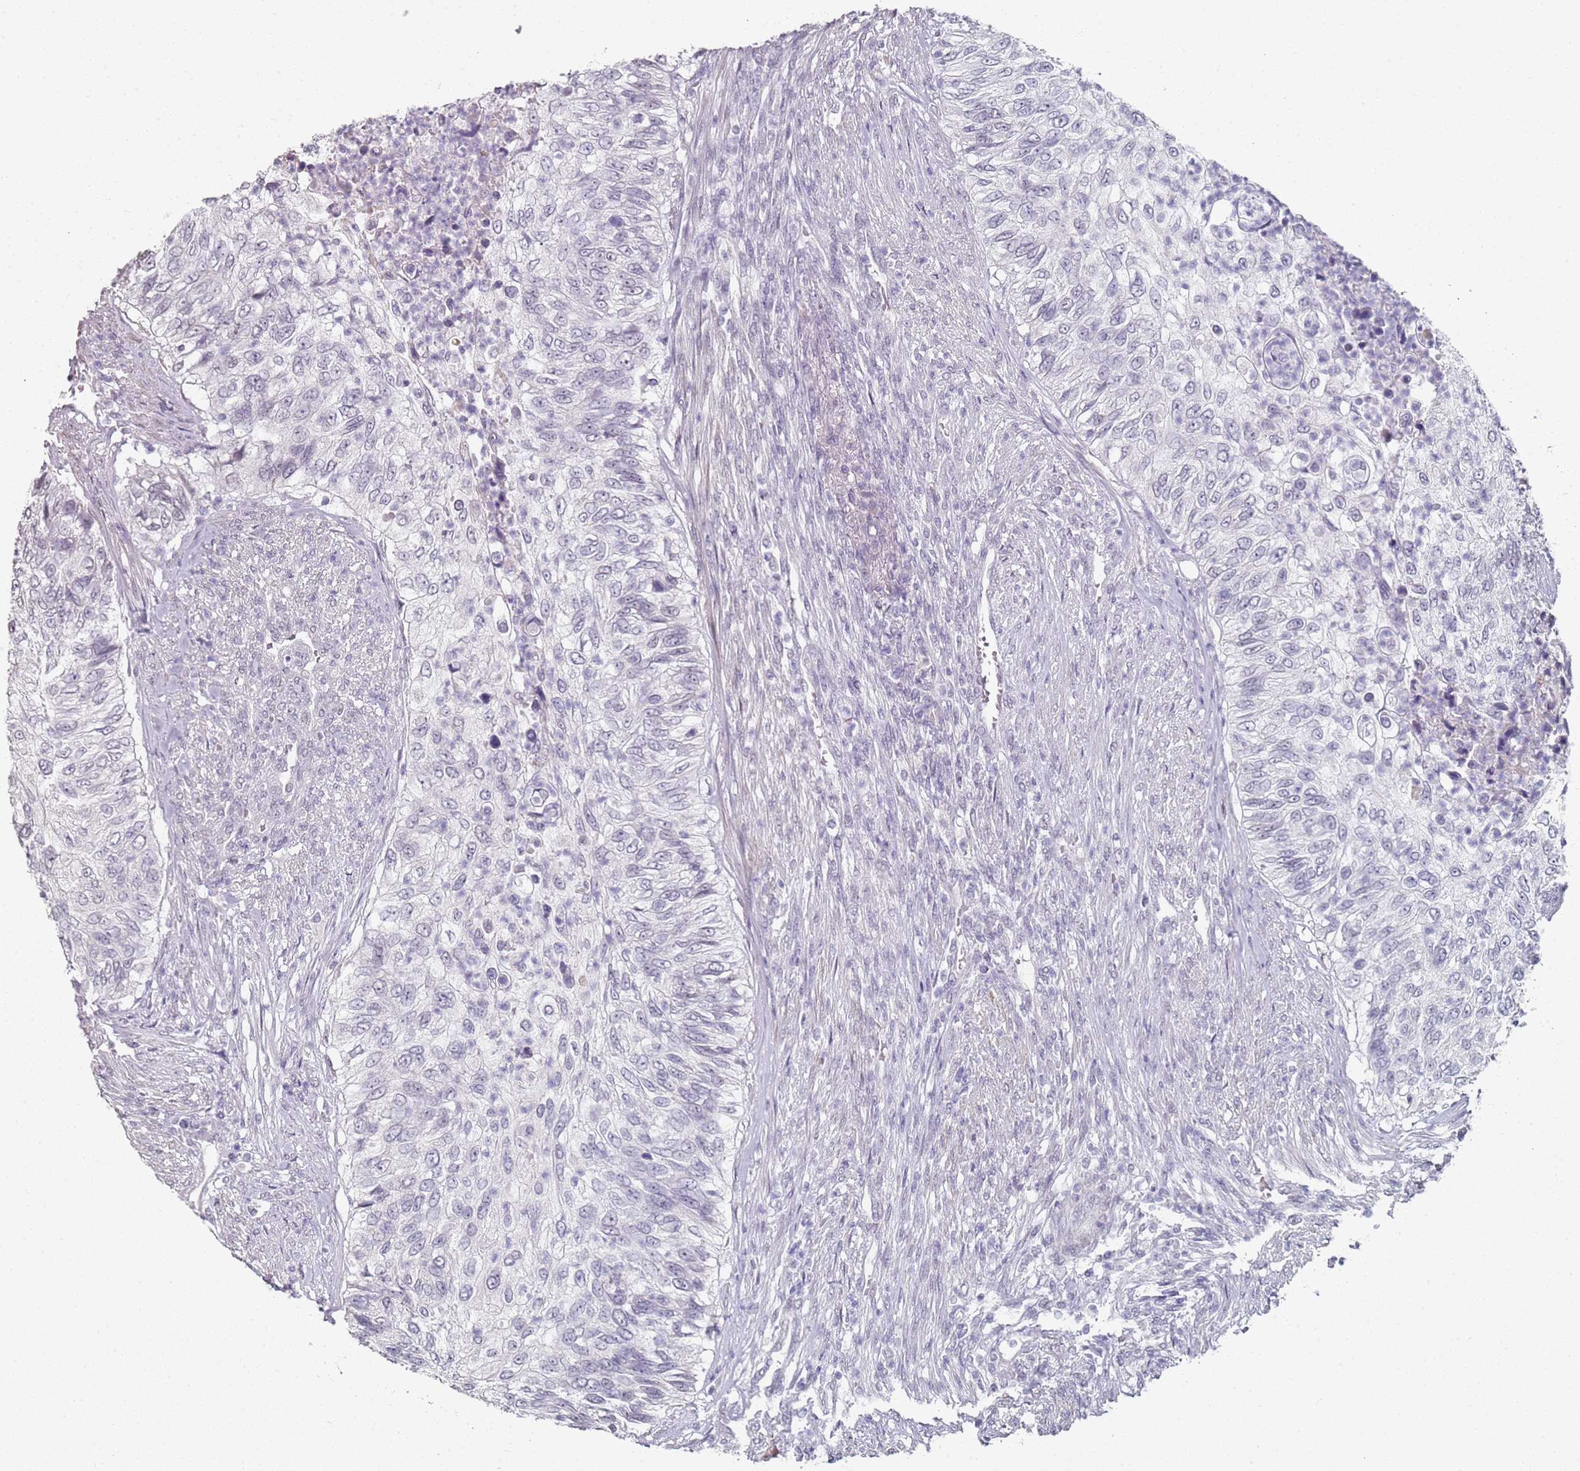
{"staining": {"intensity": "negative", "quantity": "none", "location": "none"}, "tissue": "urothelial cancer", "cell_type": "Tumor cells", "image_type": "cancer", "snomed": [{"axis": "morphology", "description": "Urothelial carcinoma, High grade"}, {"axis": "topography", "description": "Urinary bladder"}], "caption": "The IHC photomicrograph has no significant staining in tumor cells of urothelial cancer tissue.", "gene": "DNAH11", "patient": {"sex": "female", "age": 60}}